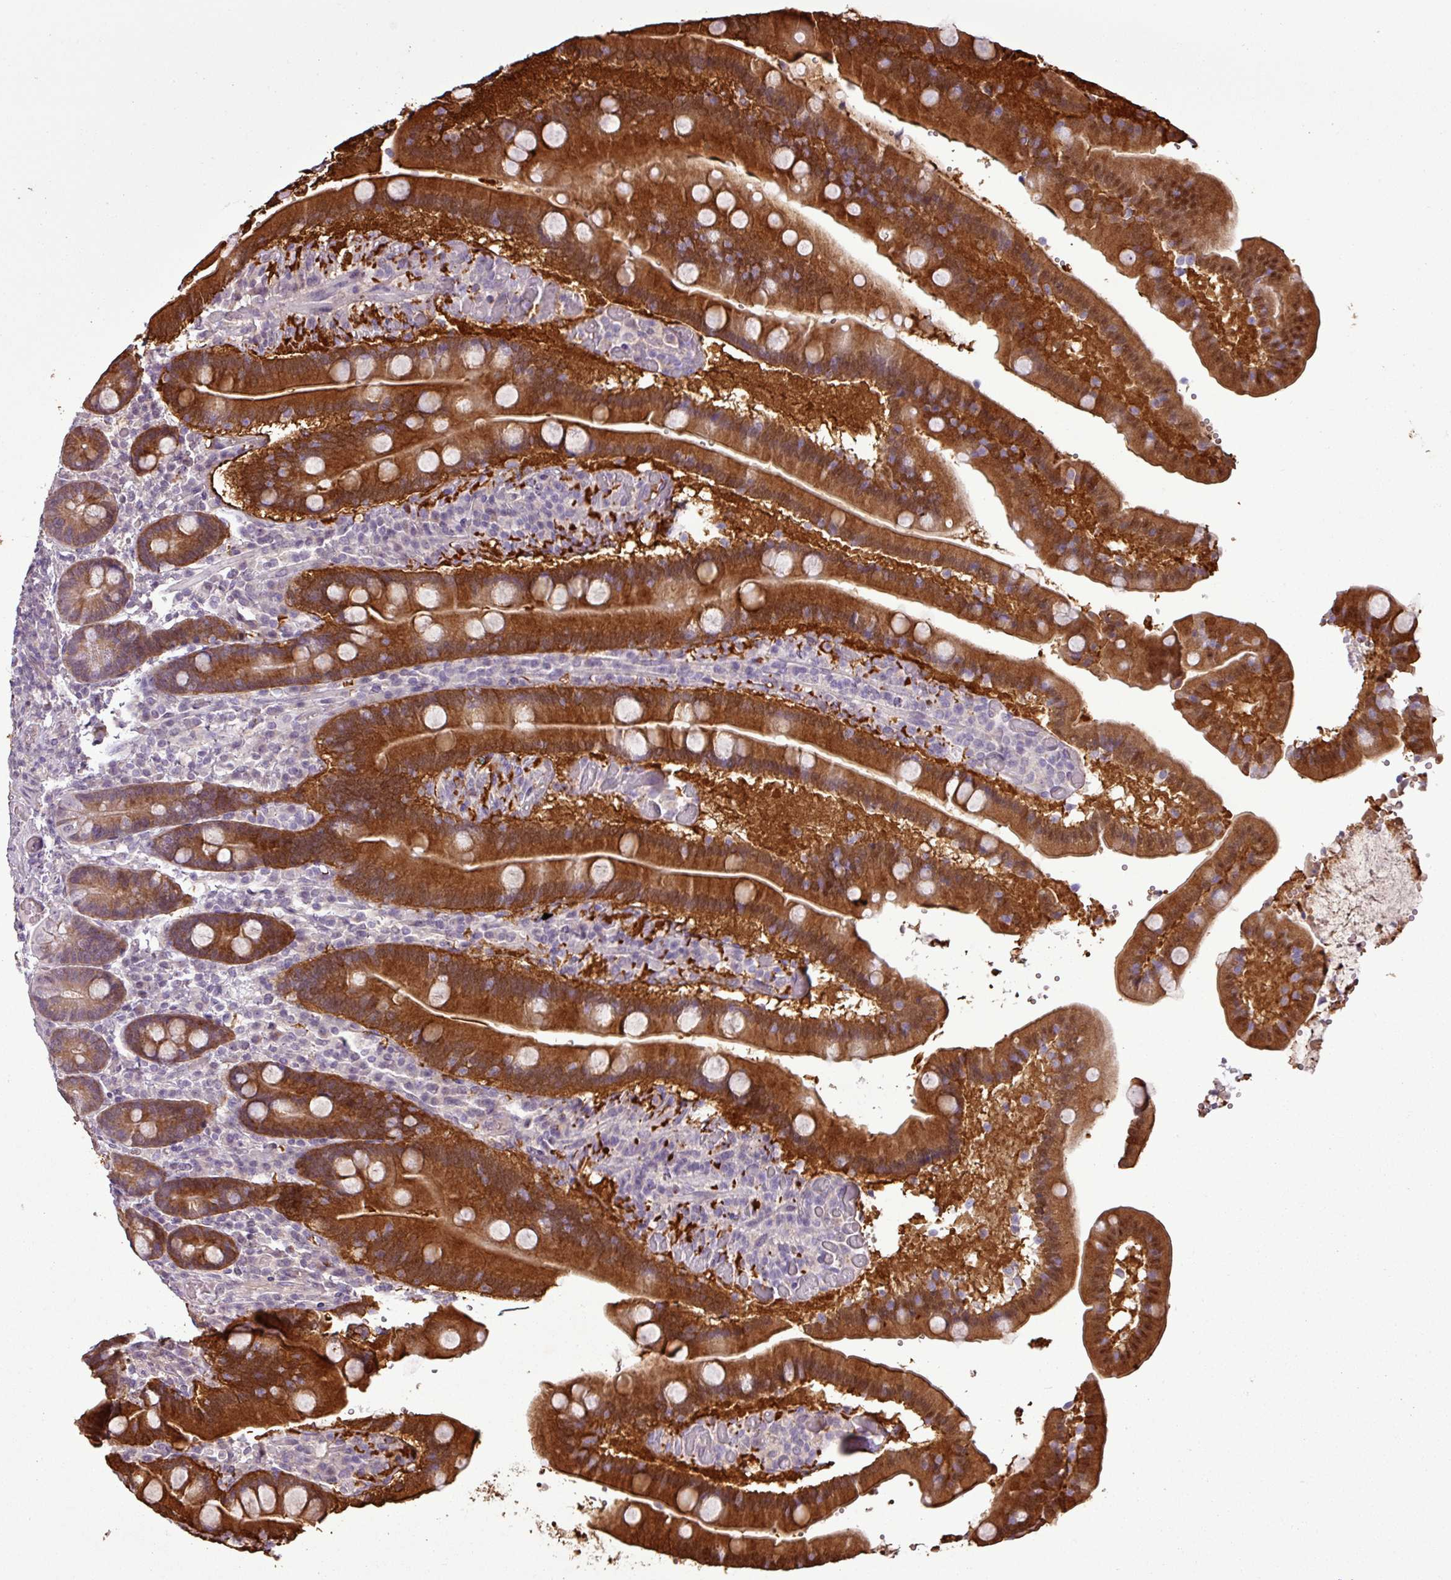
{"staining": {"intensity": "strong", "quantity": ">75%", "location": "cytoplasmic/membranous"}, "tissue": "duodenum", "cell_type": "Glandular cells", "image_type": "normal", "snomed": [{"axis": "morphology", "description": "Normal tissue, NOS"}, {"axis": "topography", "description": "Duodenum"}], "caption": "Protein expression analysis of normal duodenum shows strong cytoplasmic/membranous staining in about >75% of glandular cells.", "gene": "GPT2", "patient": {"sex": "female", "age": 62}}